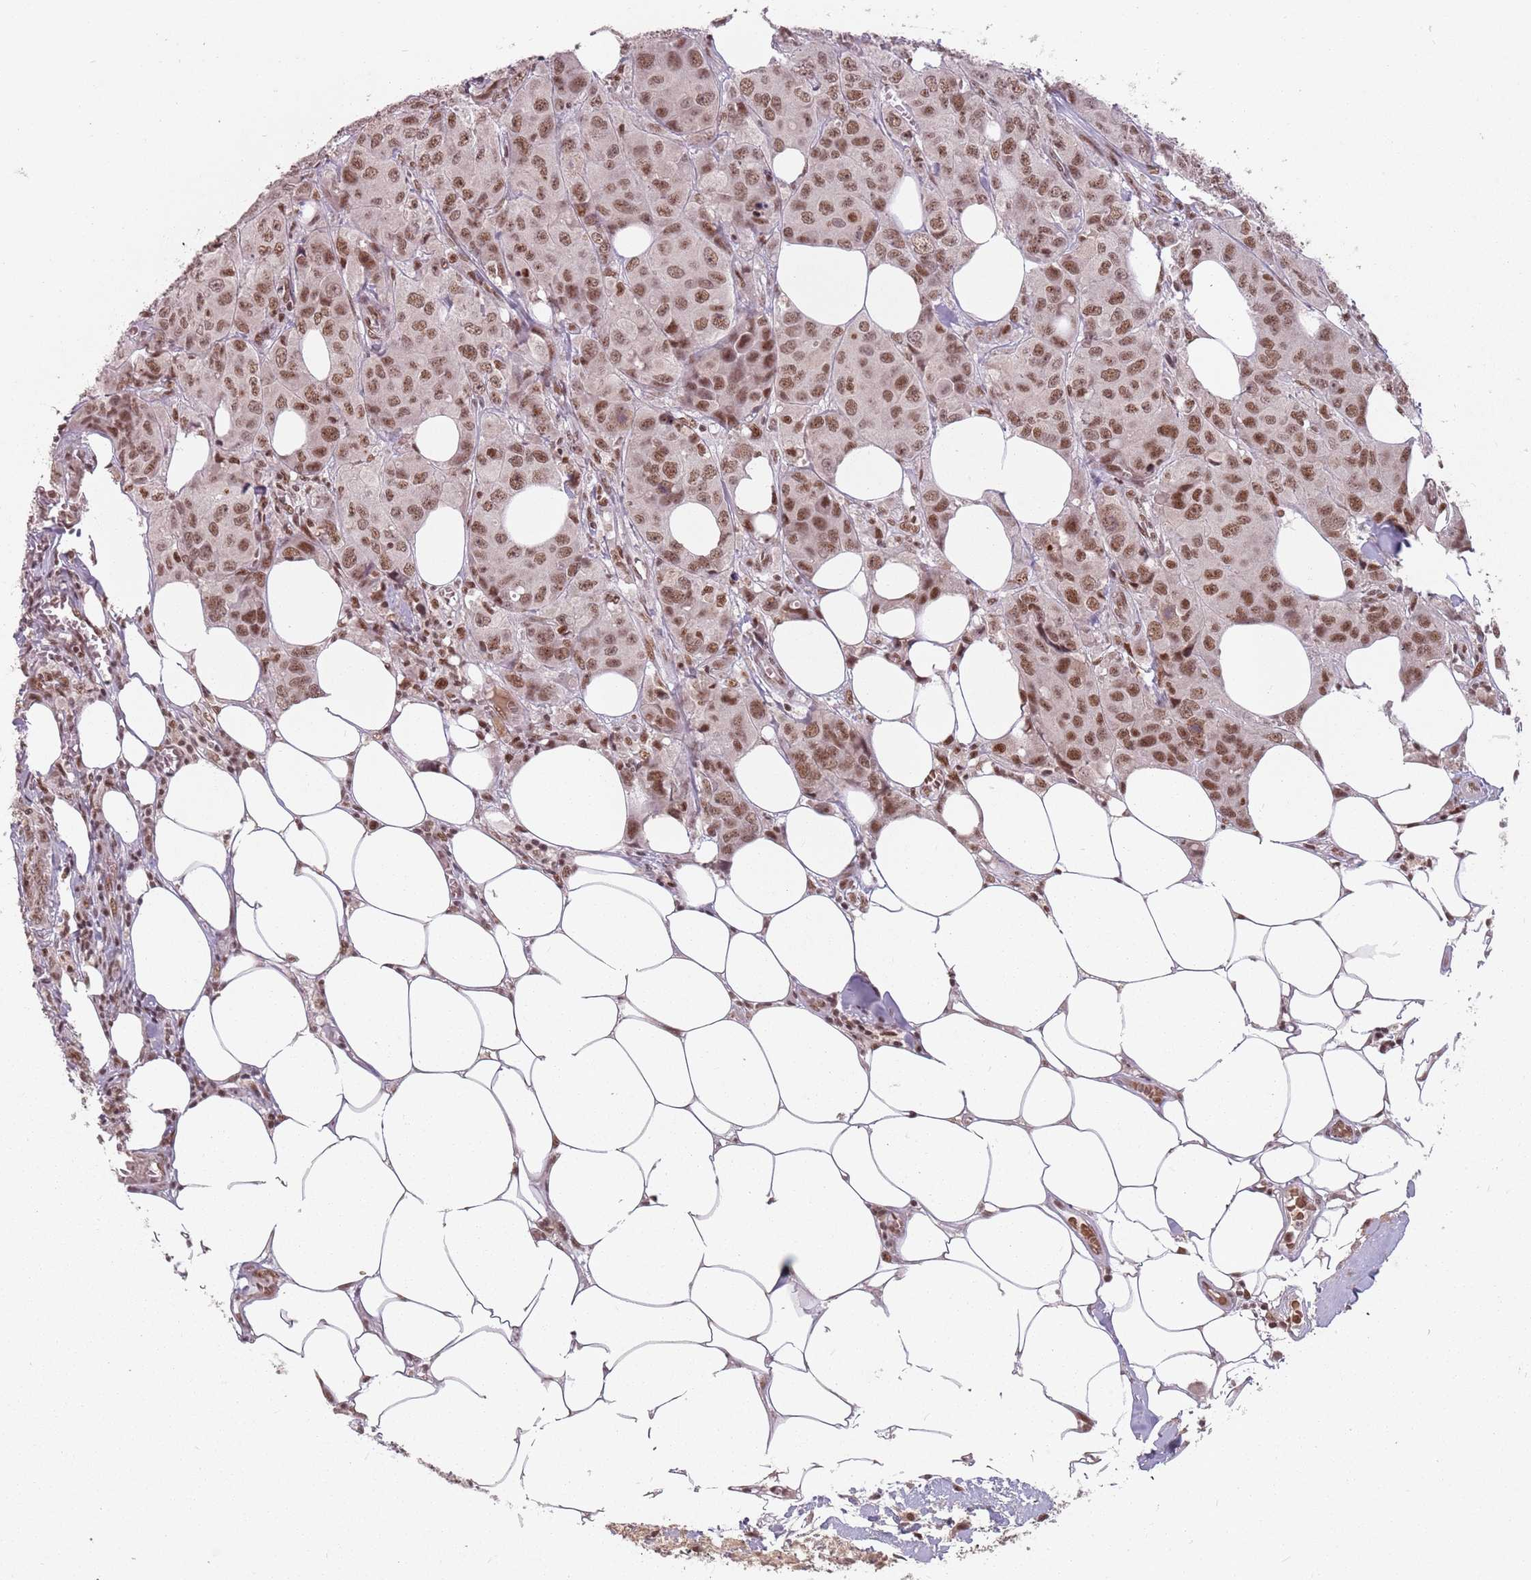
{"staining": {"intensity": "moderate", "quantity": ">75%", "location": "nuclear"}, "tissue": "breast cancer", "cell_type": "Tumor cells", "image_type": "cancer", "snomed": [{"axis": "morphology", "description": "Duct carcinoma"}, {"axis": "topography", "description": "Breast"}], "caption": "Breast cancer stained for a protein (brown) shows moderate nuclear positive positivity in approximately >75% of tumor cells.", "gene": "NCBP1", "patient": {"sex": "female", "age": 43}}